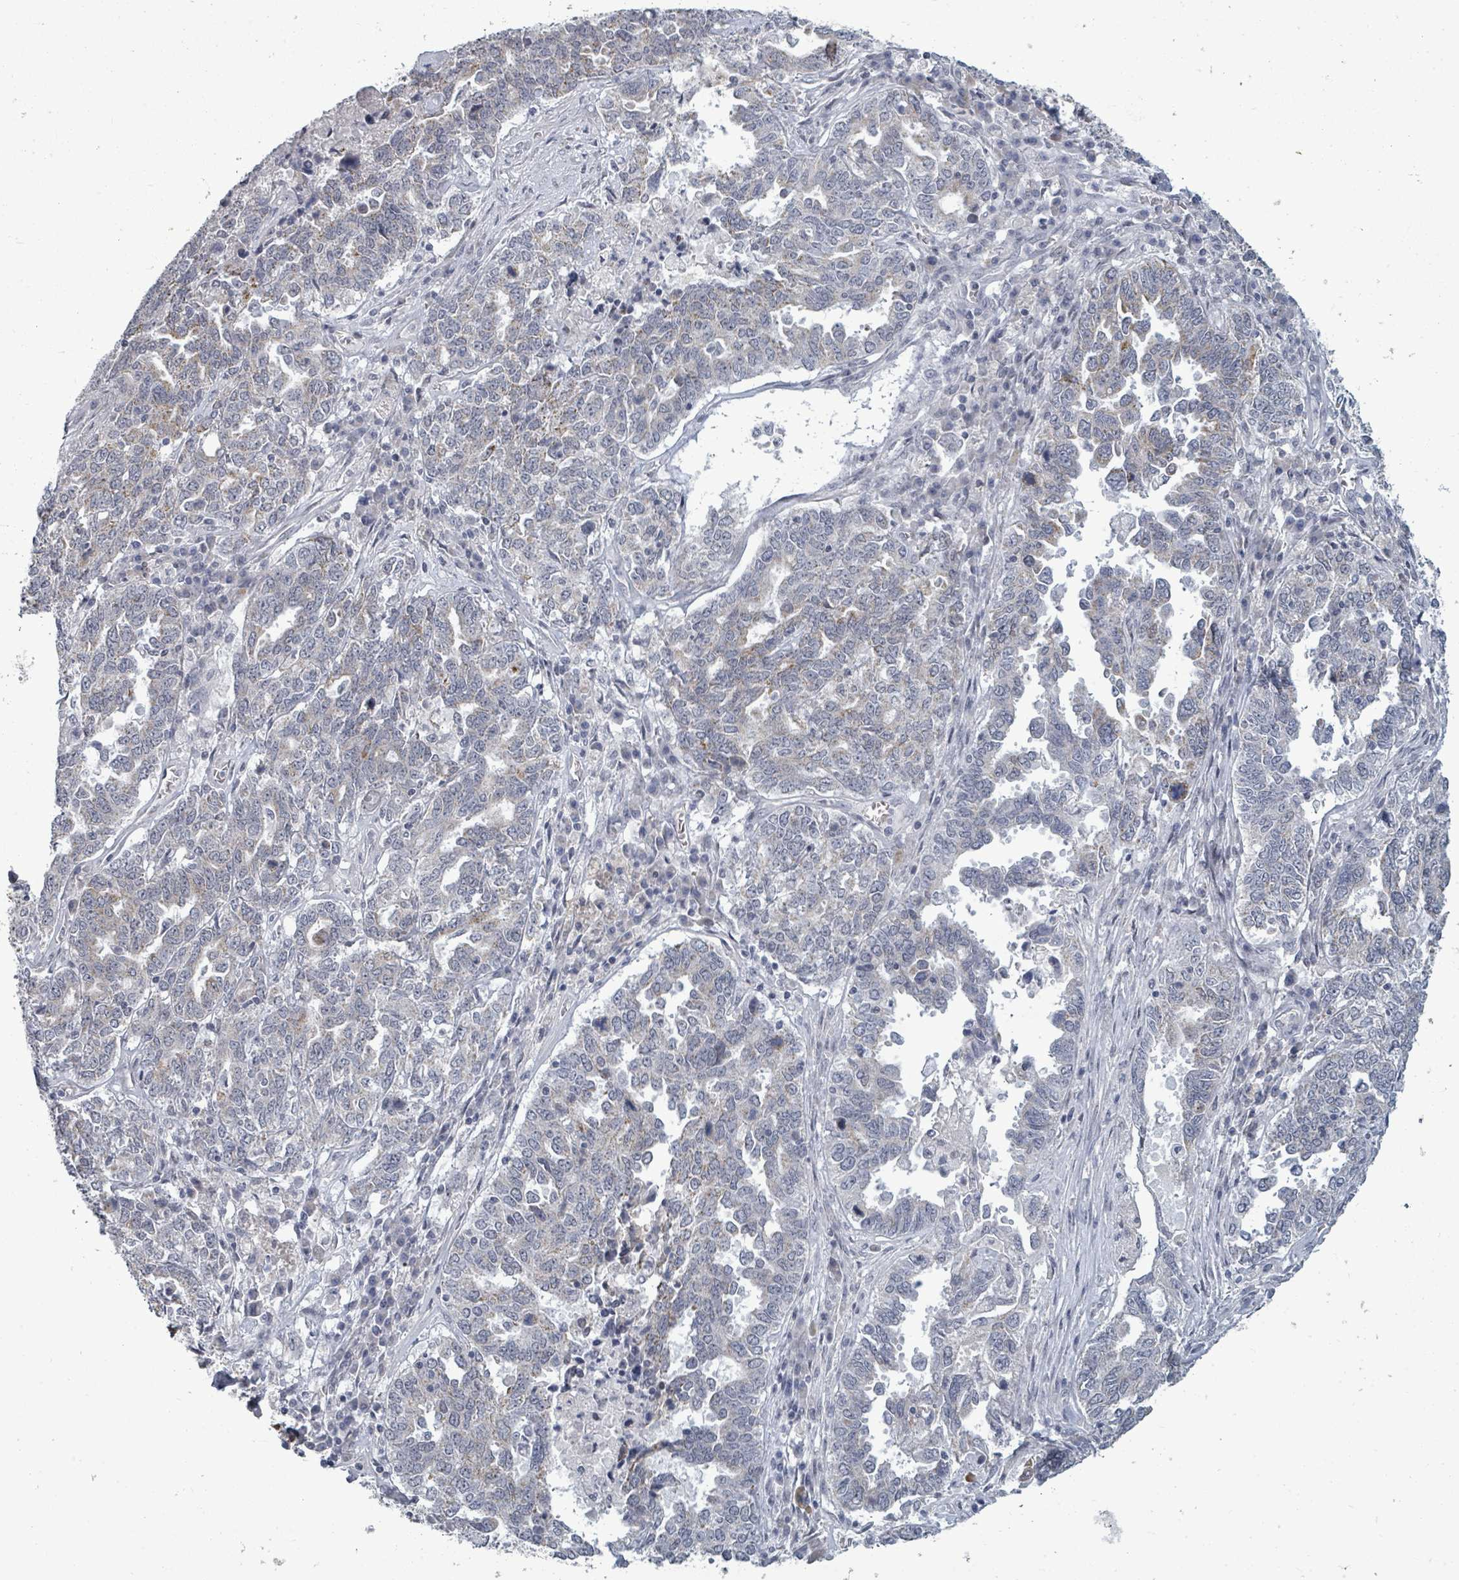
{"staining": {"intensity": "negative", "quantity": "none", "location": "none"}, "tissue": "ovarian cancer", "cell_type": "Tumor cells", "image_type": "cancer", "snomed": [{"axis": "morphology", "description": "Carcinoma, endometroid"}, {"axis": "topography", "description": "Ovary"}], "caption": "High magnification brightfield microscopy of endometroid carcinoma (ovarian) stained with DAB (brown) and counterstained with hematoxylin (blue): tumor cells show no significant positivity.", "gene": "PTPN20", "patient": {"sex": "female", "age": 62}}